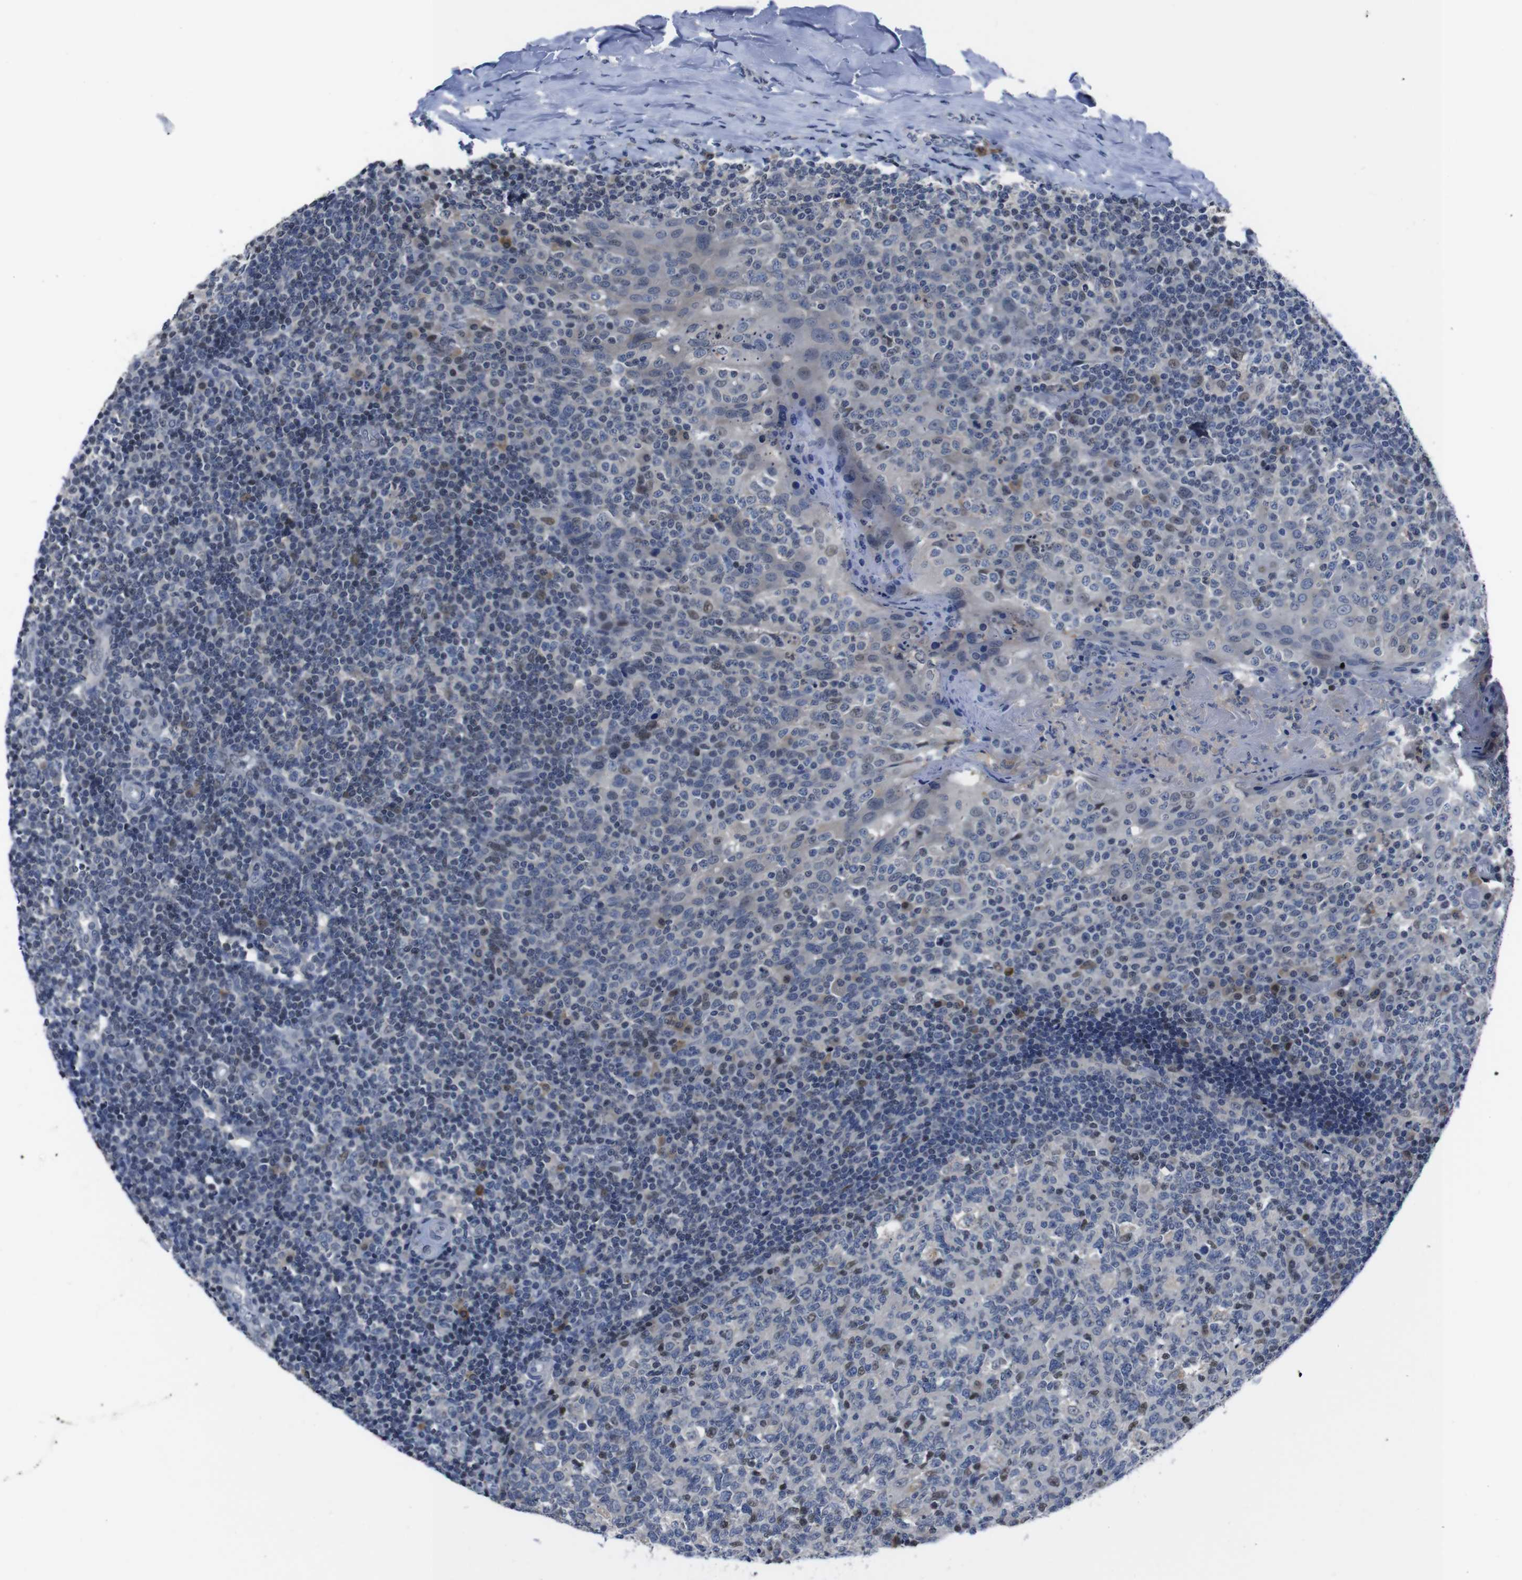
{"staining": {"intensity": "weak", "quantity": "<25%", "location": "cytoplasmic/membranous"}, "tissue": "tonsil", "cell_type": "Germinal center cells", "image_type": "normal", "snomed": [{"axis": "morphology", "description": "Normal tissue, NOS"}, {"axis": "topography", "description": "Tonsil"}], "caption": "This is a image of immunohistochemistry (IHC) staining of benign tonsil, which shows no expression in germinal center cells.", "gene": "SEMA4B", "patient": {"sex": "female", "age": 19}}